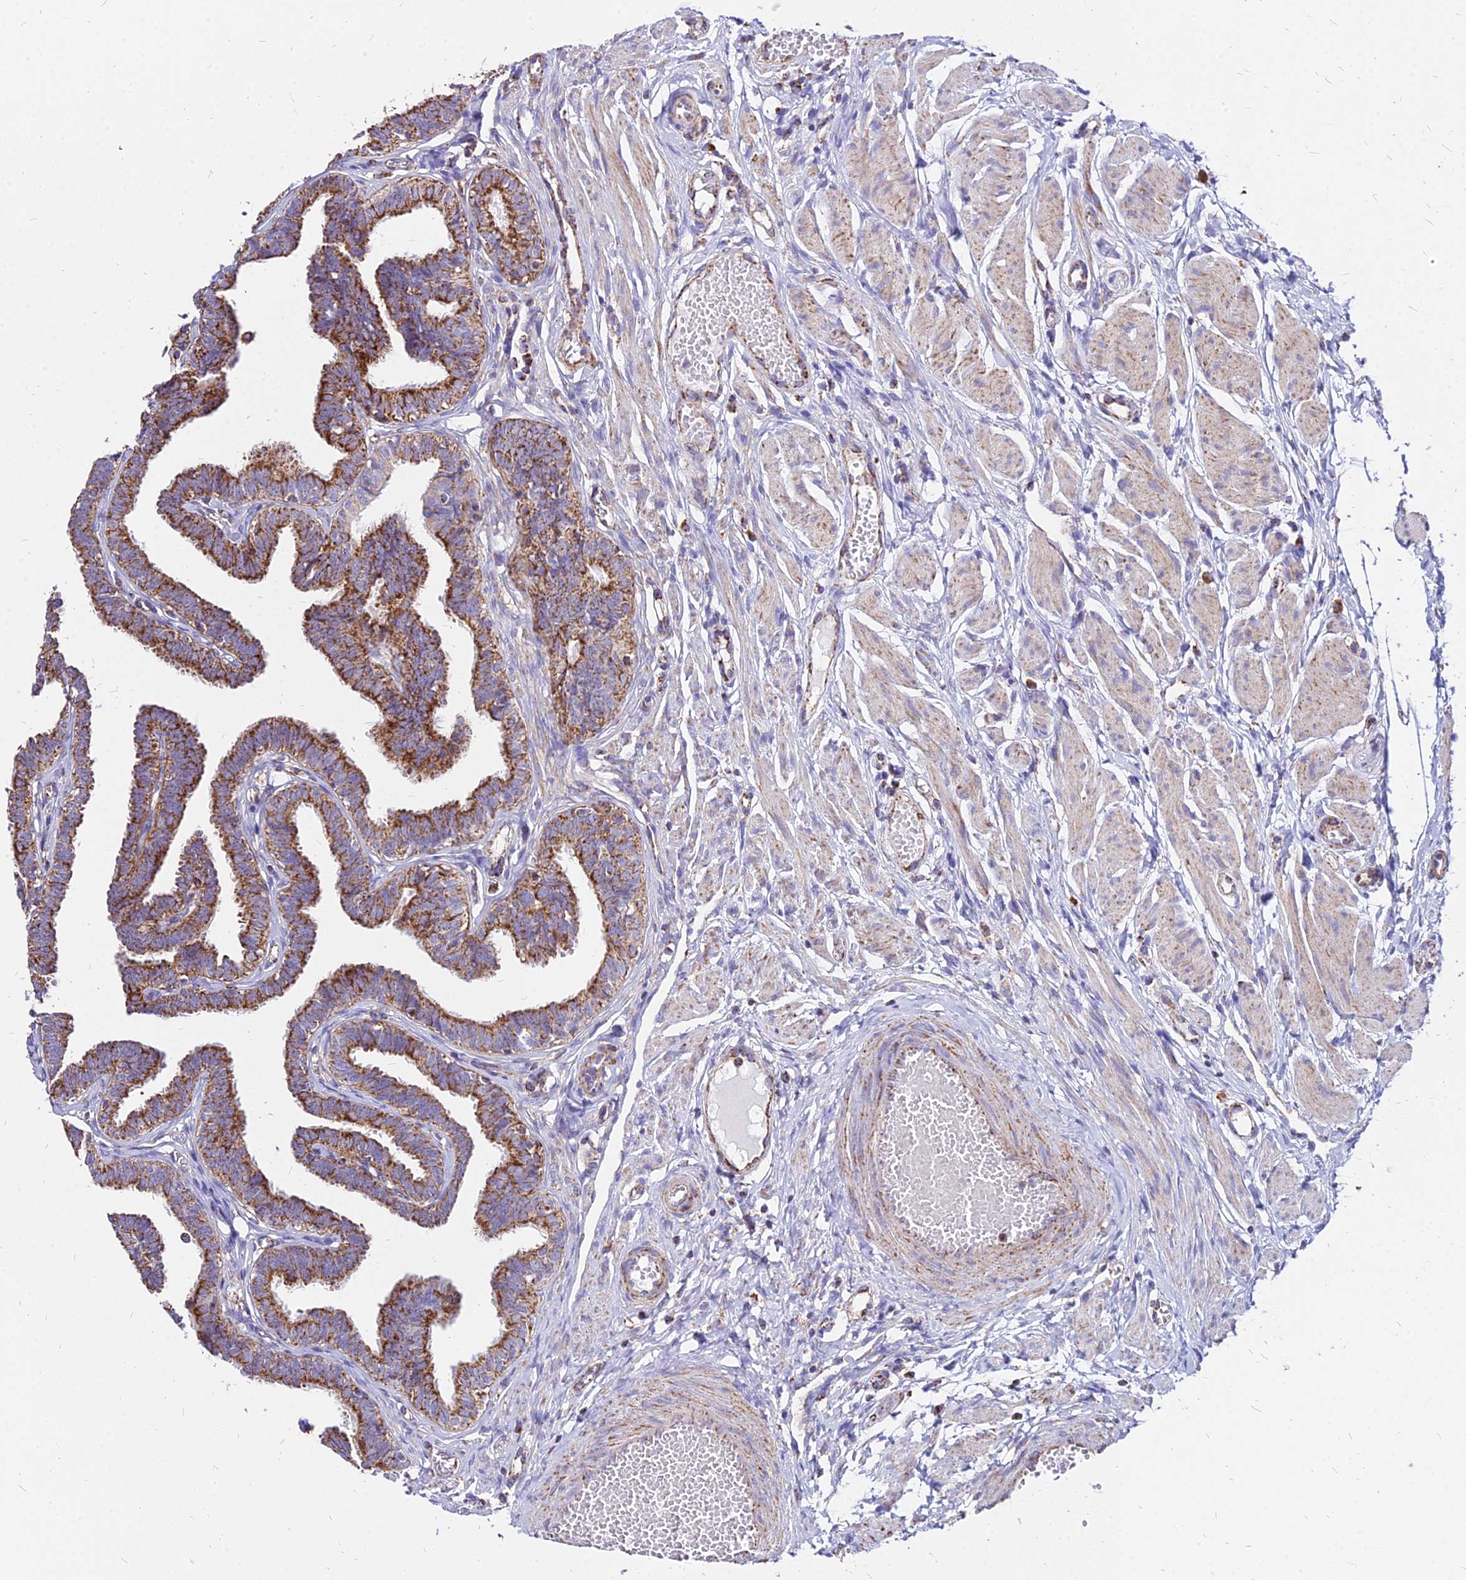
{"staining": {"intensity": "moderate", "quantity": ">75%", "location": "cytoplasmic/membranous"}, "tissue": "fallopian tube", "cell_type": "Glandular cells", "image_type": "normal", "snomed": [{"axis": "morphology", "description": "Normal tissue, NOS"}, {"axis": "topography", "description": "Fallopian tube"}, {"axis": "topography", "description": "Ovary"}], "caption": "Immunohistochemistry (IHC) of benign fallopian tube exhibits medium levels of moderate cytoplasmic/membranous staining in approximately >75% of glandular cells.", "gene": "DLD", "patient": {"sex": "female", "age": 23}}